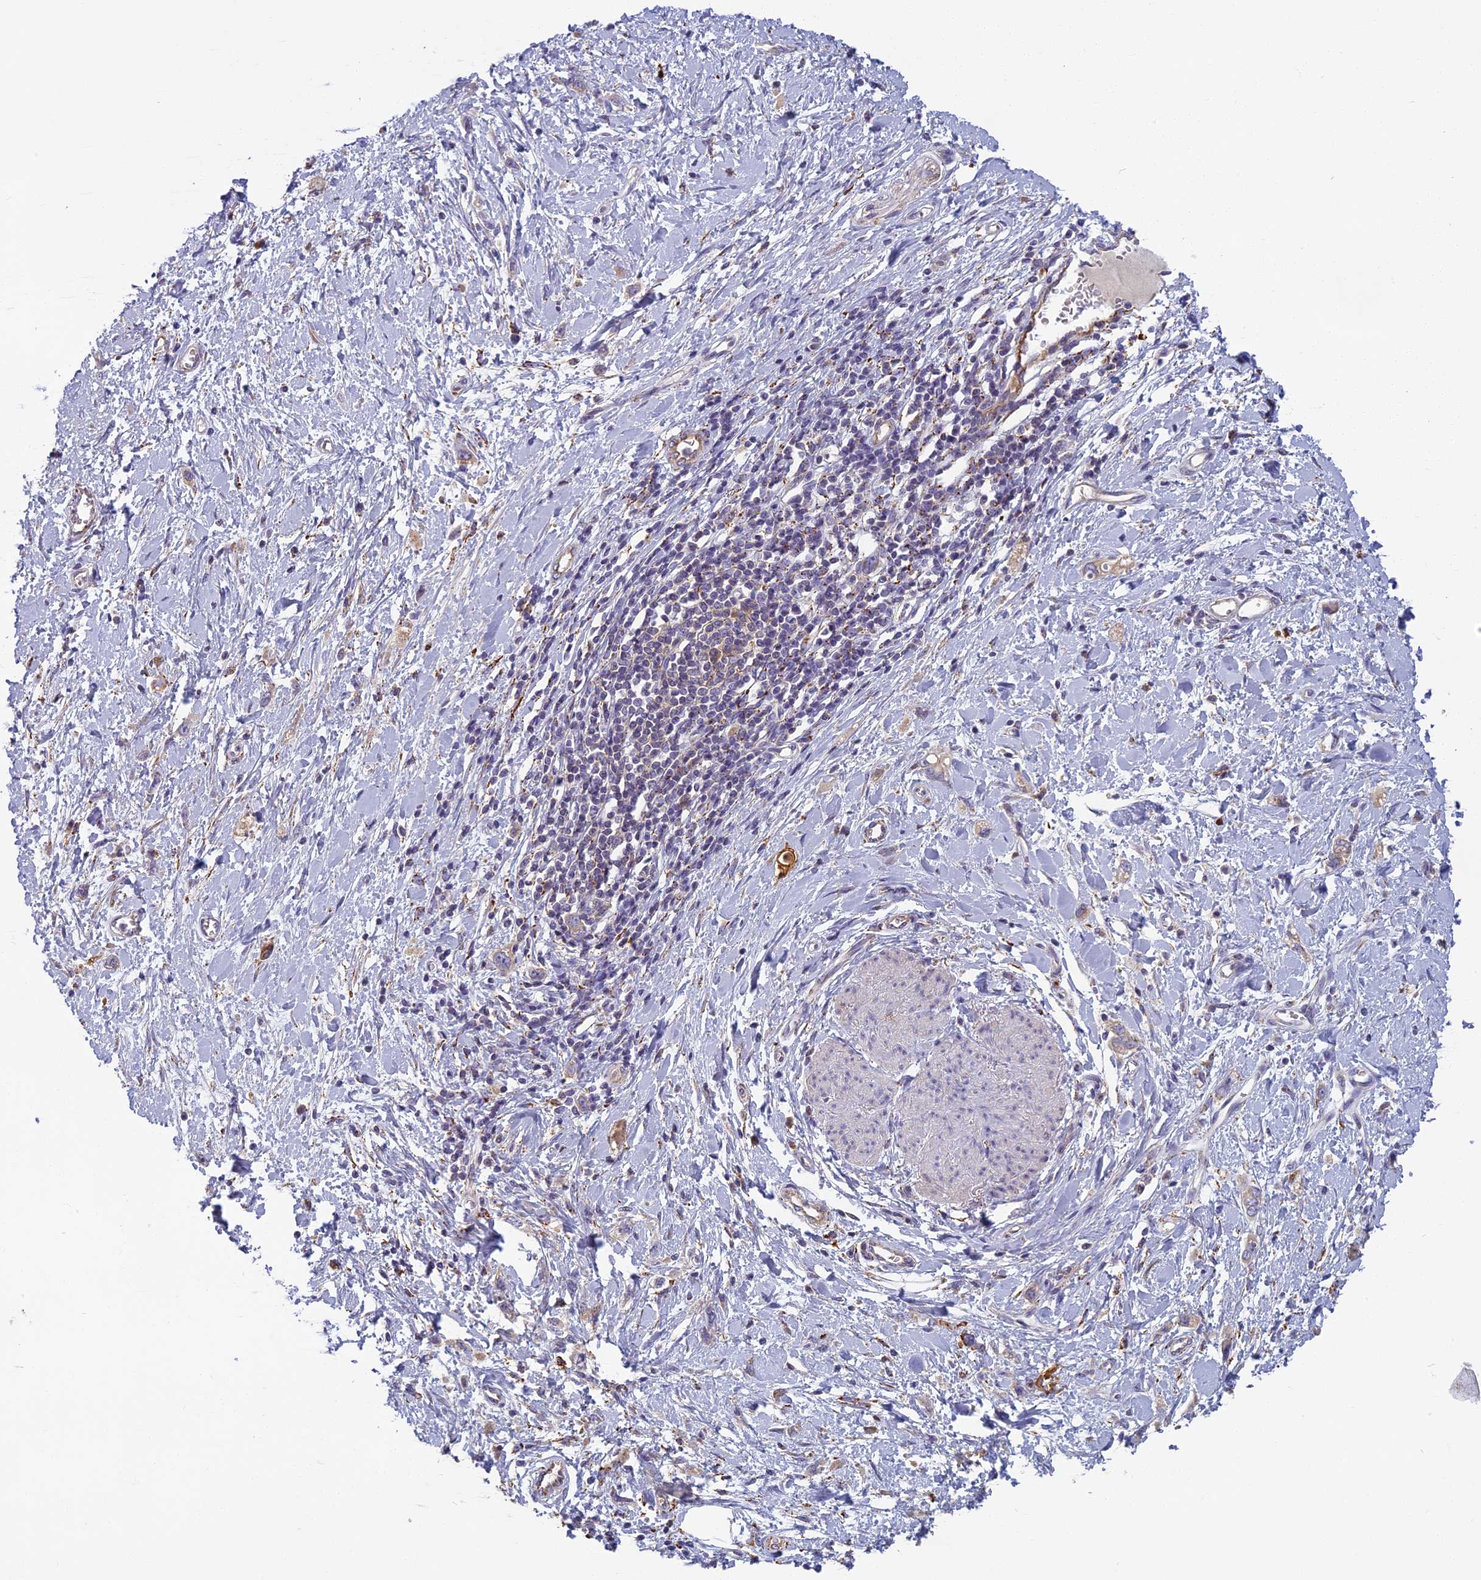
{"staining": {"intensity": "weak", "quantity": ">75%", "location": "cytoplasmic/membranous"}, "tissue": "stomach cancer", "cell_type": "Tumor cells", "image_type": "cancer", "snomed": [{"axis": "morphology", "description": "Adenocarcinoma, NOS"}, {"axis": "topography", "description": "Stomach"}], "caption": "Weak cytoplasmic/membranous protein positivity is identified in about >75% of tumor cells in stomach adenocarcinoma.", "gene": "SEMA7A", "patient": {"sex": "female", "age": 76}}